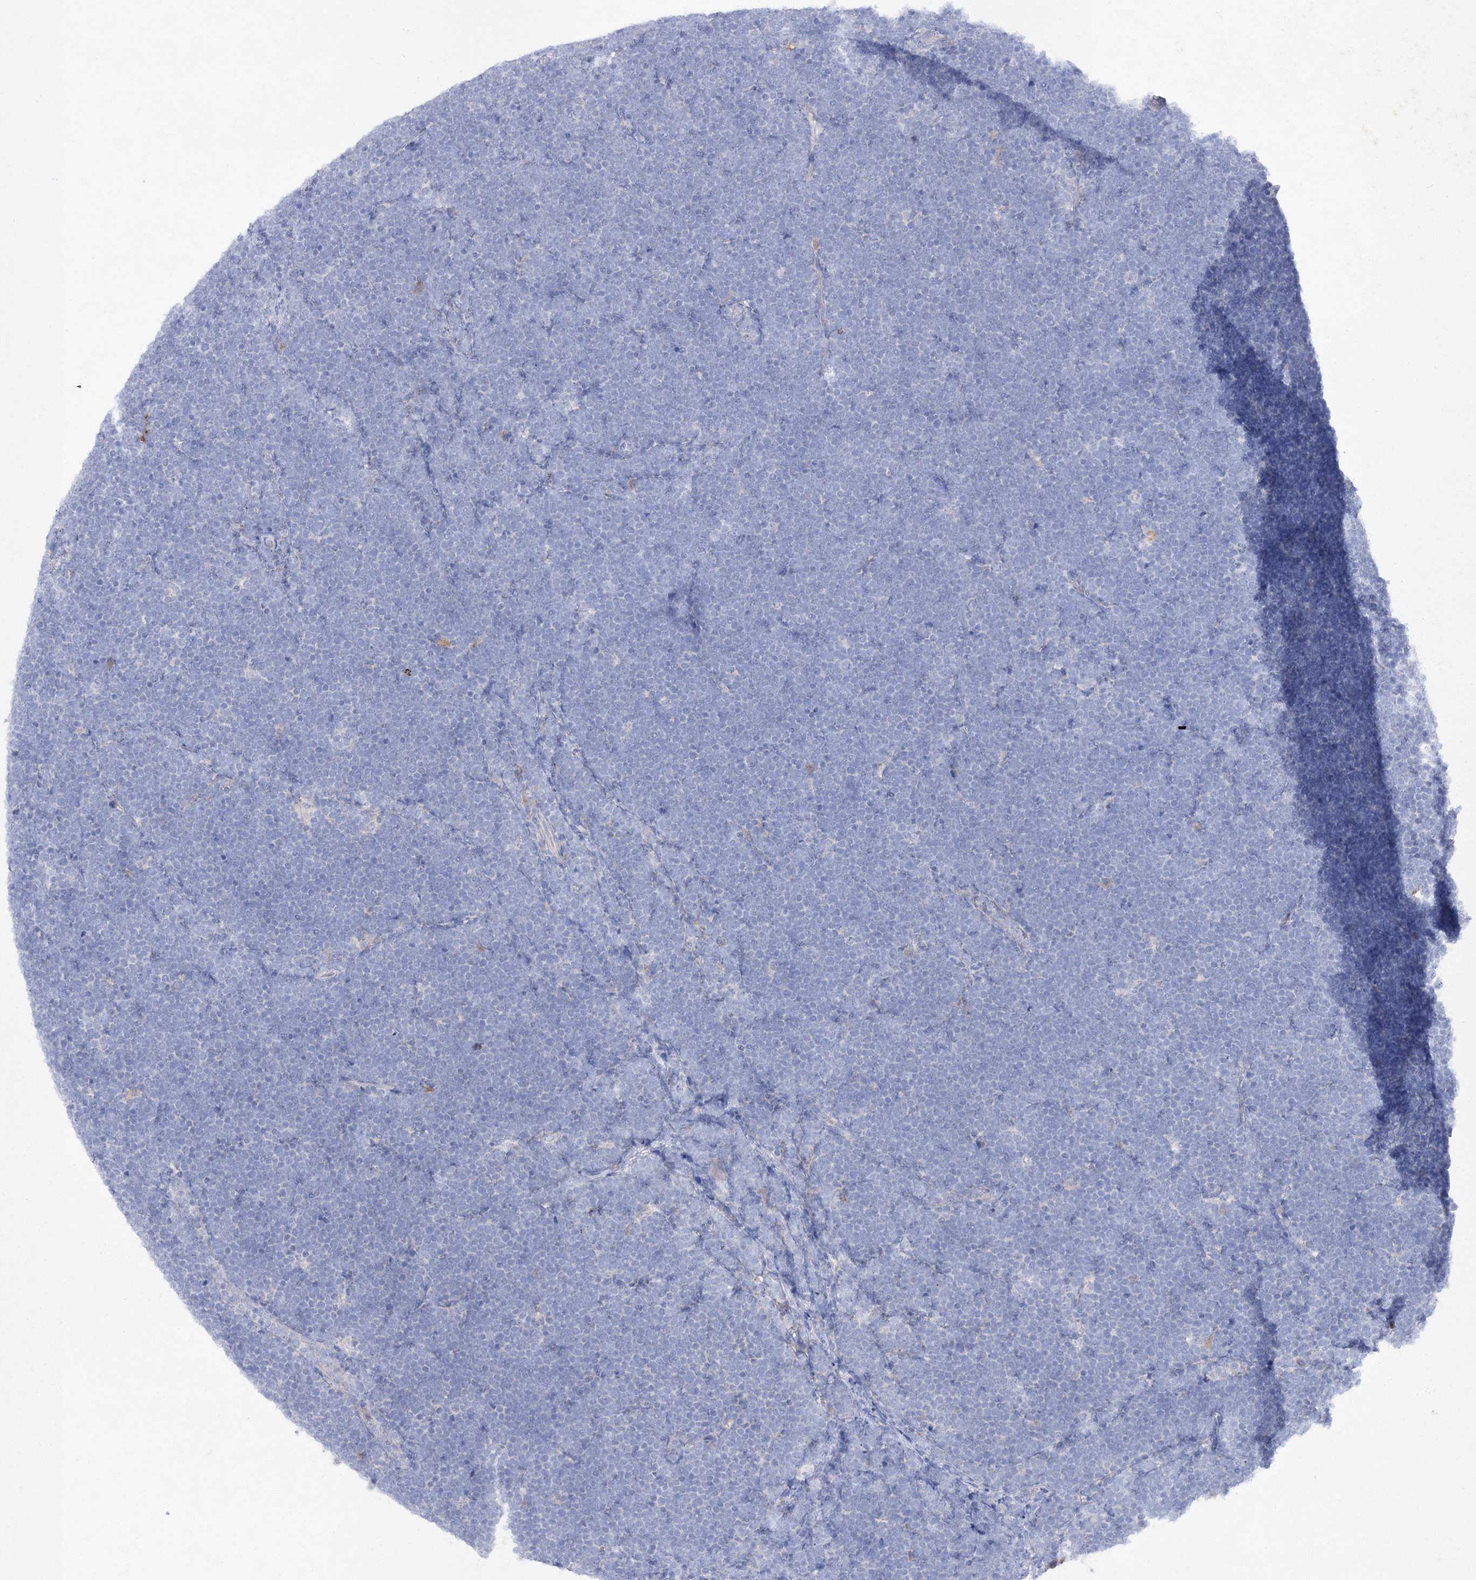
{"staining": {"intensity": "negative", "quantity": "none", "location": "none"}, "tissue": "lymphoma", "cell_type": "Tumor cells", "image_type": "cancer", "snomed": [{"axis": "morphology", "description": "Malignant lymphoma, non-Hodgkin's type, High grade"}, {"axis": "topography", "description": "Lymph node"}], "caption": "Immunohistochemical staining of human malignant lymphoma, non-Hodgkin's type (high-grade) shows no significant positivity in tumor cells.", "gene": "NAGLU", "patient": {"sex": "male", "age": 13}}